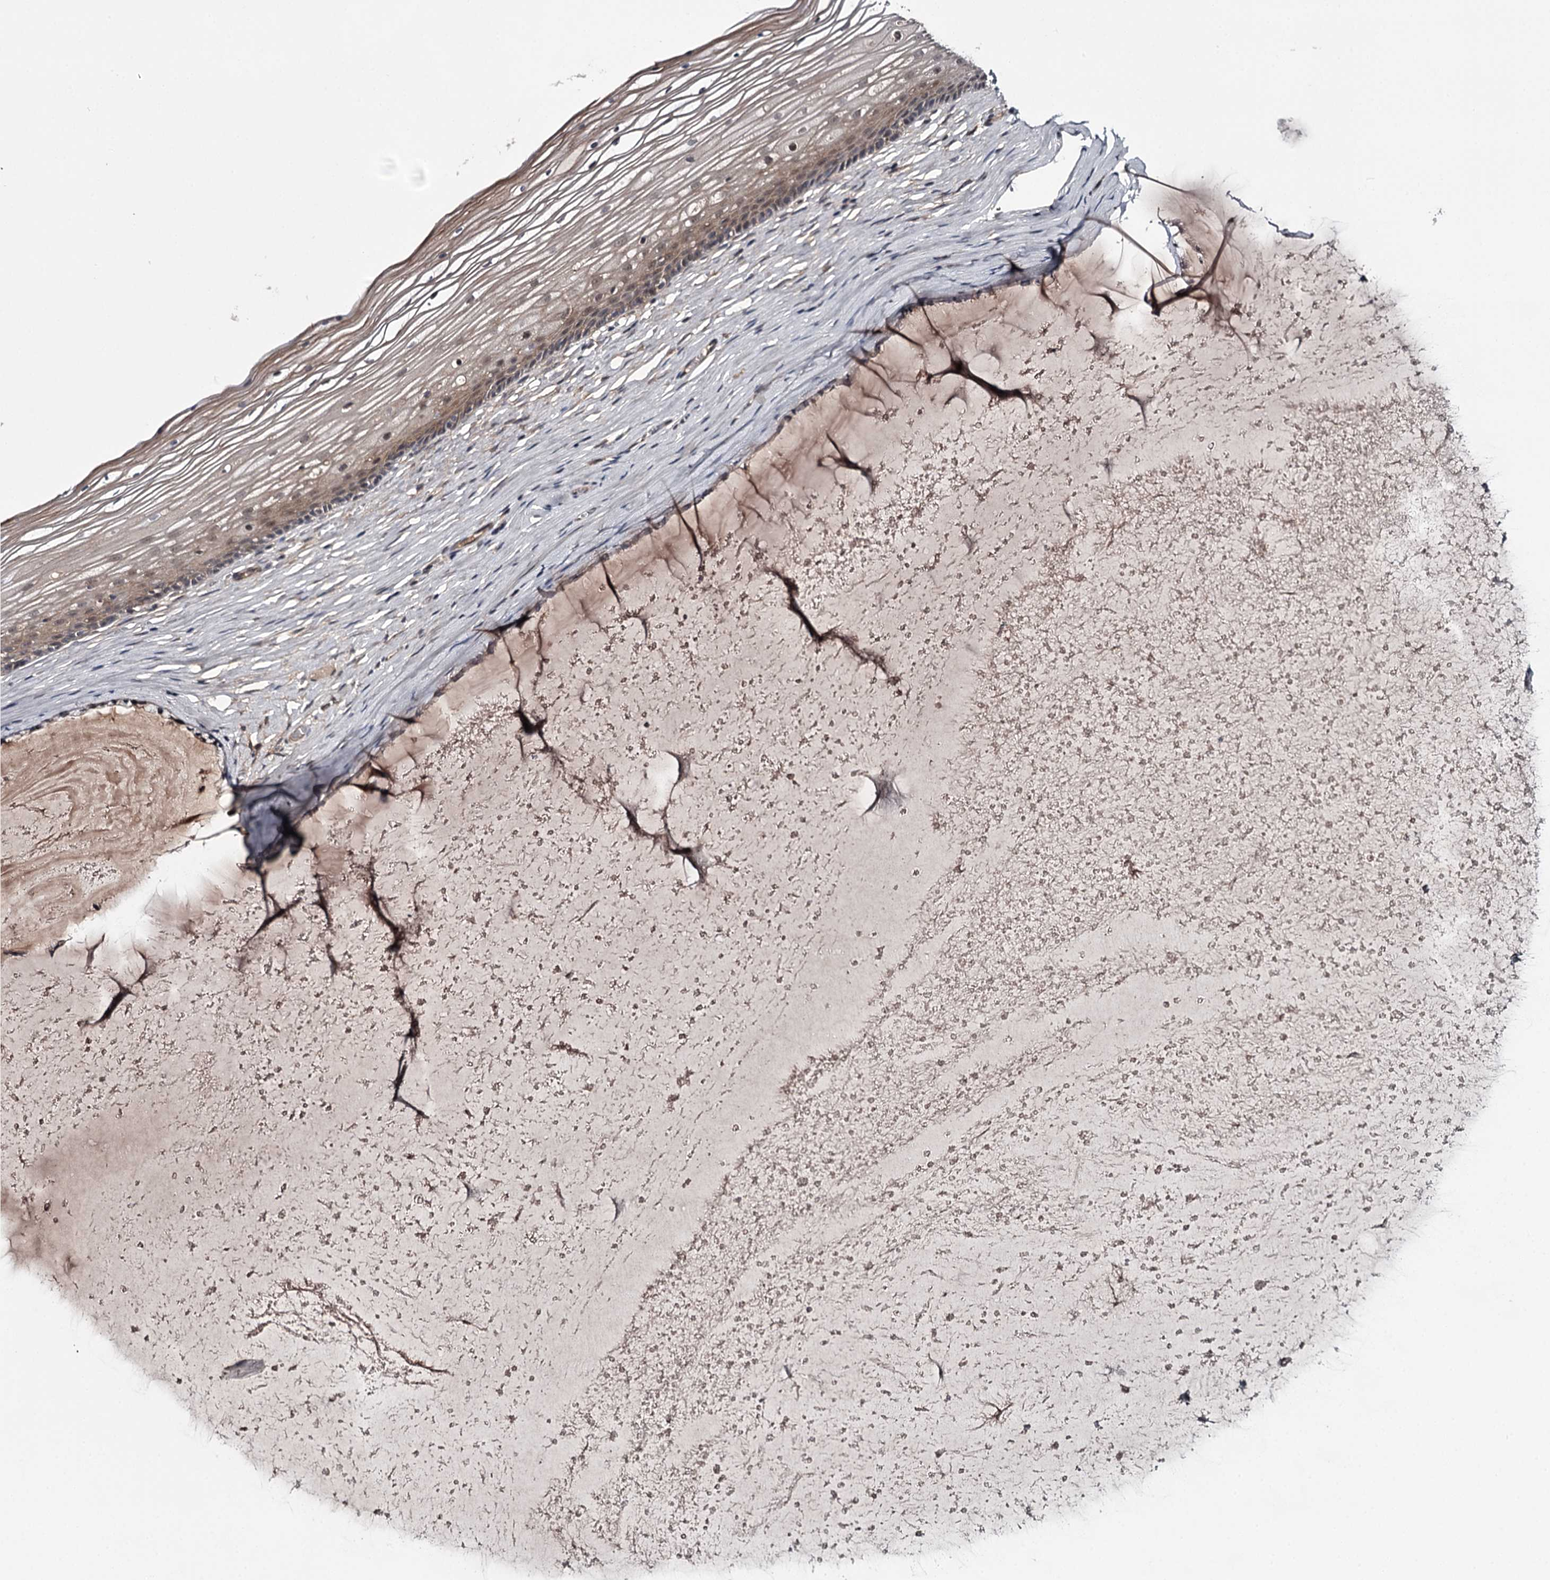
{"staining": {"intensity": "moderate", "quantity": "25%-75%", "location": "cytoplasmic/membranous,nuclear"}, "tissue": "vagina", "cell_type": "Squamous epithelial cells", "image_type": "normal", "snomed": [{"axis": "morphology", "description": "Normal tissue, NOS"}, {"axis": "topography", "description": "Vagina"}, {"axis": "topography", "description": "Cervix"}], "caption": "Moderate cytoplasmic/membranous,nuclear expression is seen in approximately 25%-75% of squamous epithelial cells in benign vagina.", "gene": "CWF19L2", "patient": {"sex": "female", "age": 40}}